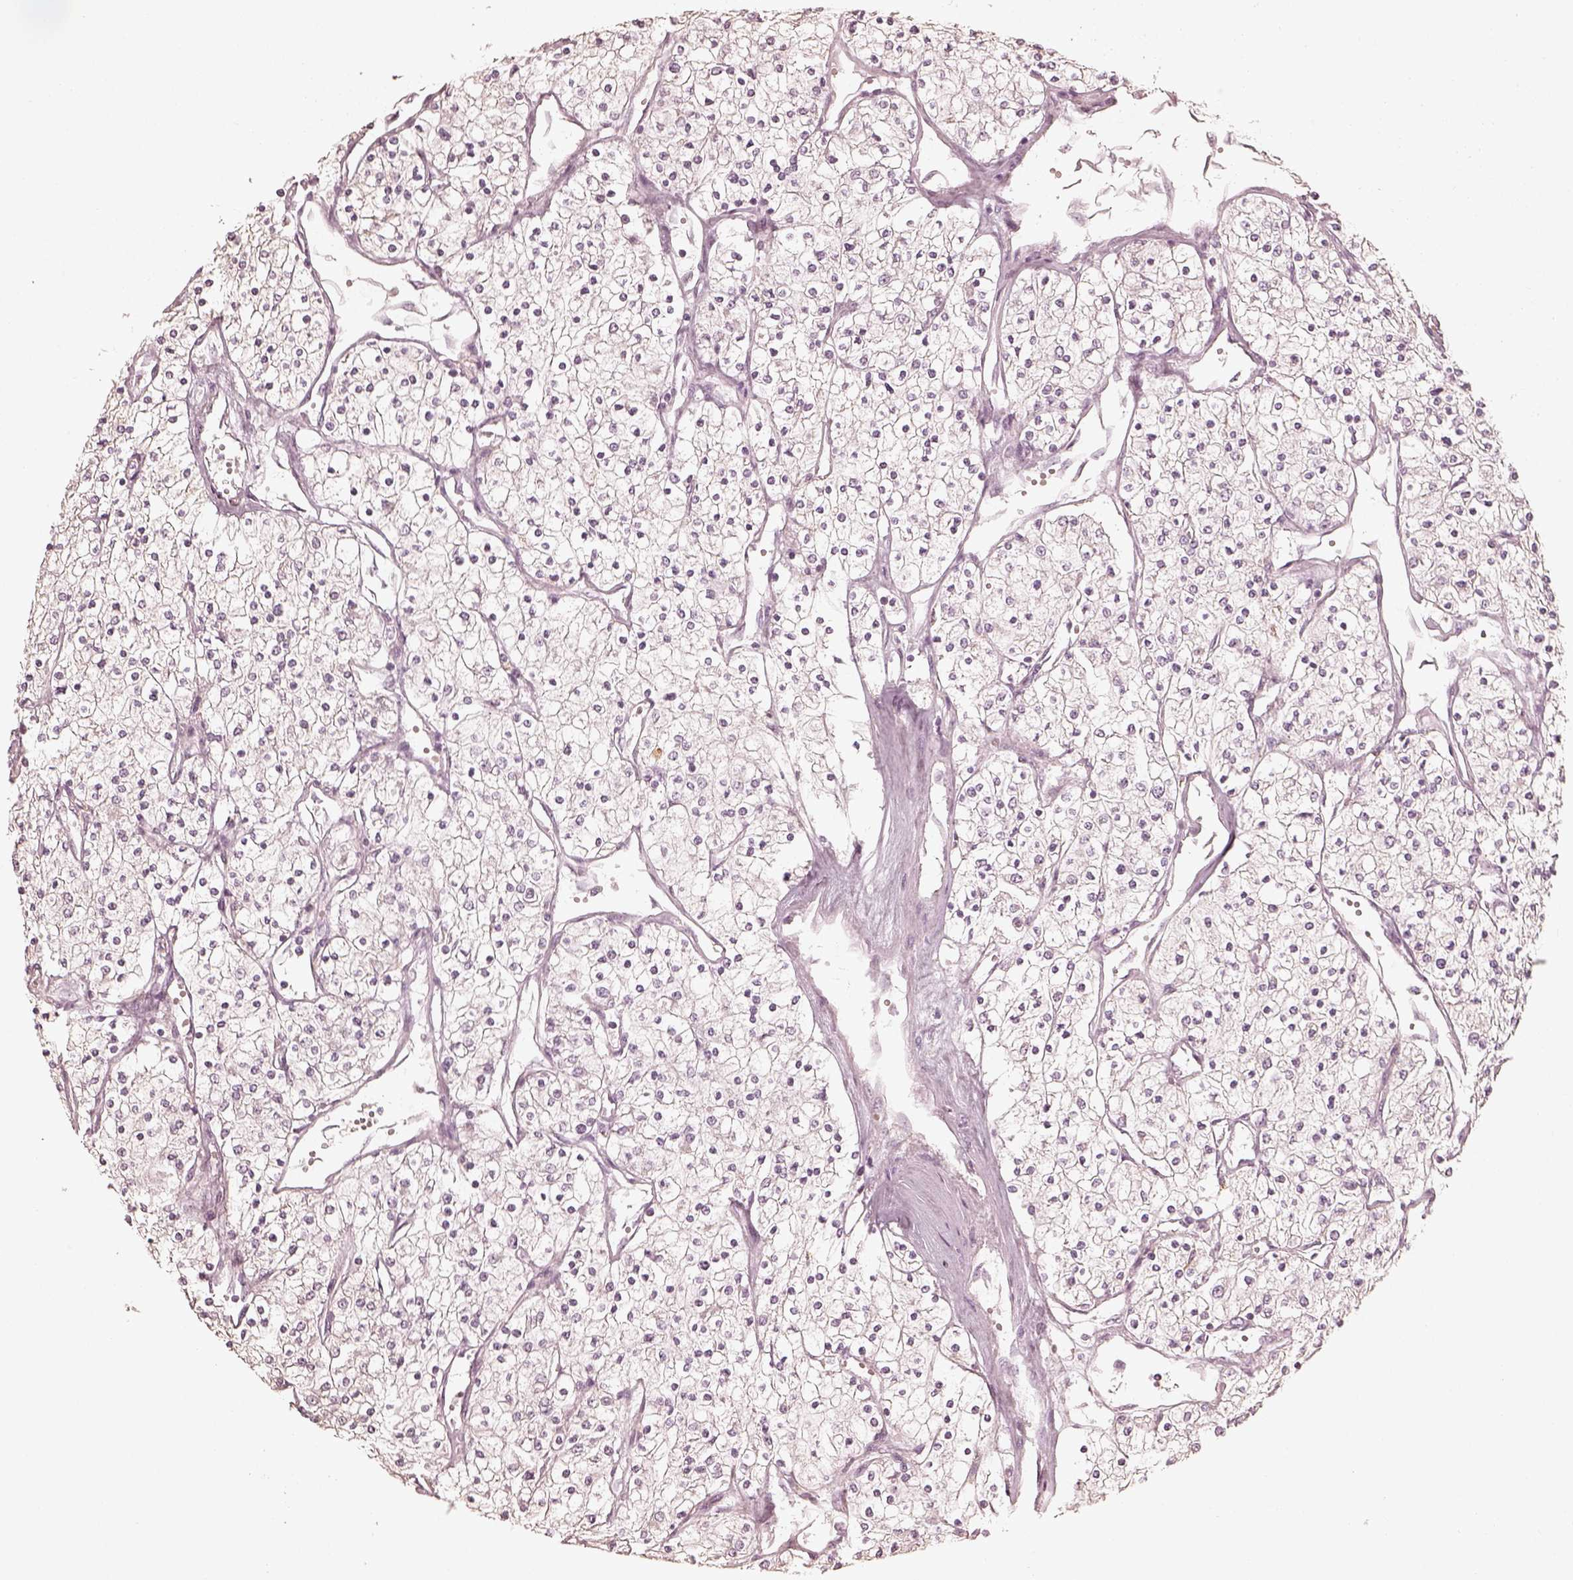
{"staining": {"intensity": "negative", "quantity": "none", "location": "none"}, "tissue": "renal cancer", "cell_type": "Tumor cells", "image_type": "cancer", "snomed": [{"axis": "morphology", "description": "Adenocarcinoma, NOS"}, {"axis": "topography", "description": "Kidney"}], "caption": "Tumor cells show no significant expression in renal adenocarcinoma.", "gene": "FMNL2", "patient": {"sex": "male", "age": 80}}